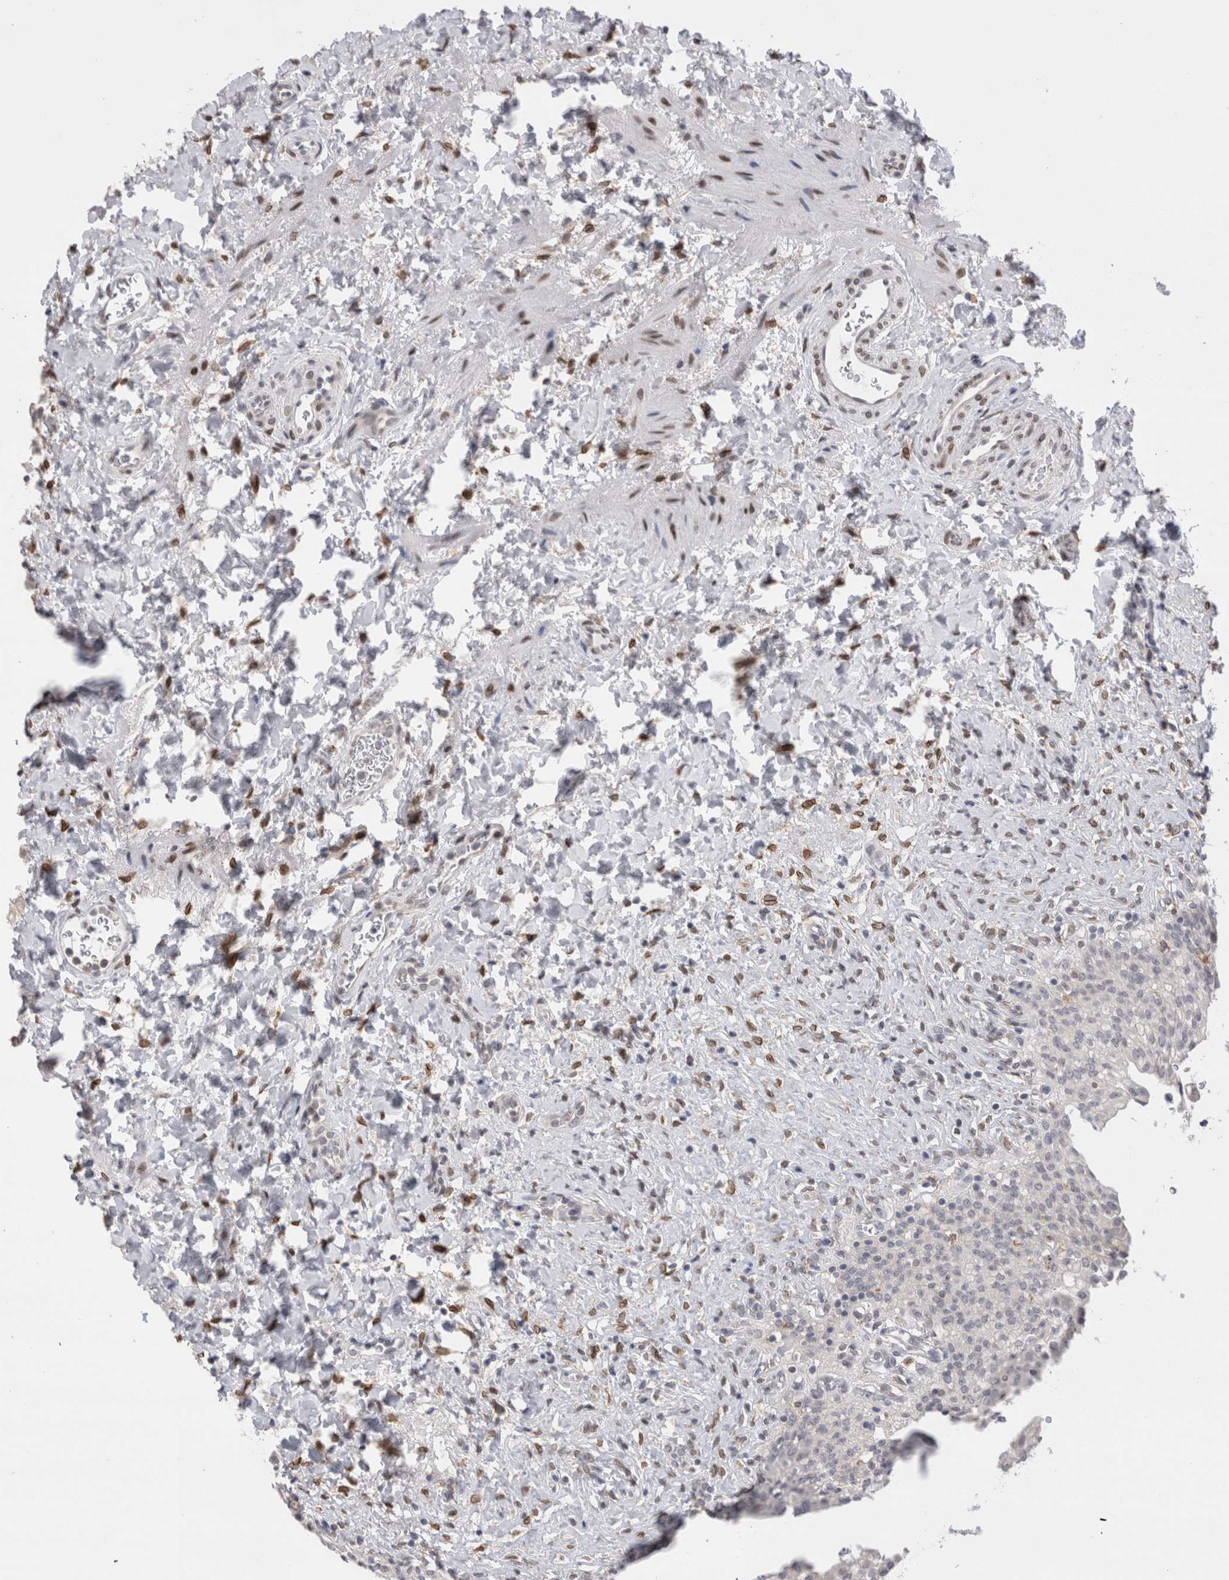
{"staining": {"intensity": "negative", "quantity": "none", "location": "none"}, "tissue": "urinary bladder", "cell_type": "Urothelial cells", "image_type": "normal", "snomed": [{"axis": "morphology", "description": "Urothelial carcinoma, High grade"}, {"axis": "topography", "description": "Urinary bladder"}], "caption": "Urothelial cells show no significant protein positivity in normal urinary bladder.", "gene": "VCPIP1", "patient": {"sex": "male", "age": 46}}